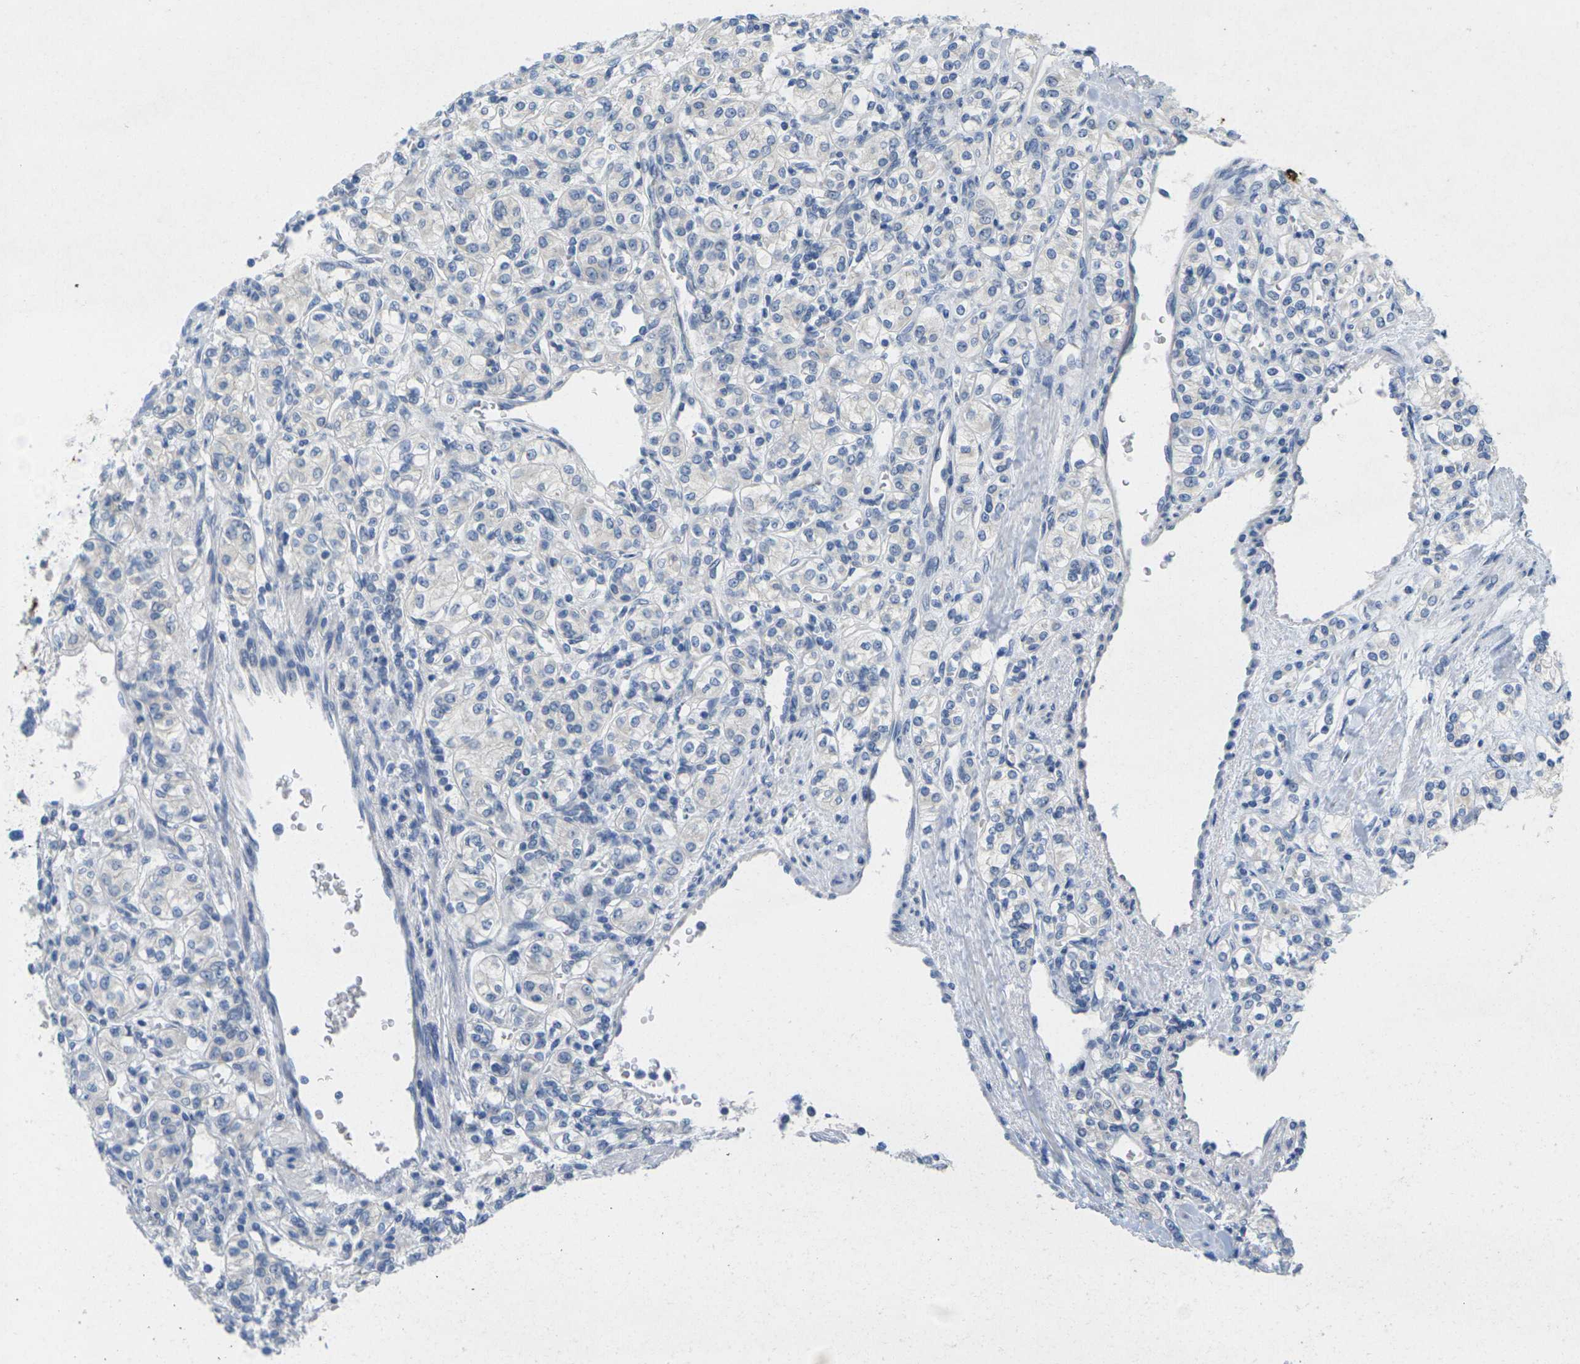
{"staining": {"intensity": "negative", "quantity": "none", "location": "none"}, "tissue": "renal cancer", "cell_type": "Tumor cells", "image_type": "cancer", "snomed": [{"axis": "morphology", "description": "Adenocarcinoma, NOS"}, {"axis": "topography", "description": "Kidney"}], "caption": "Human renal cancer stained for a protein using IHC displays no staining in tumor cells.", "gene": "TNNI3", "patient": {"sex": "male", "age": 77}}